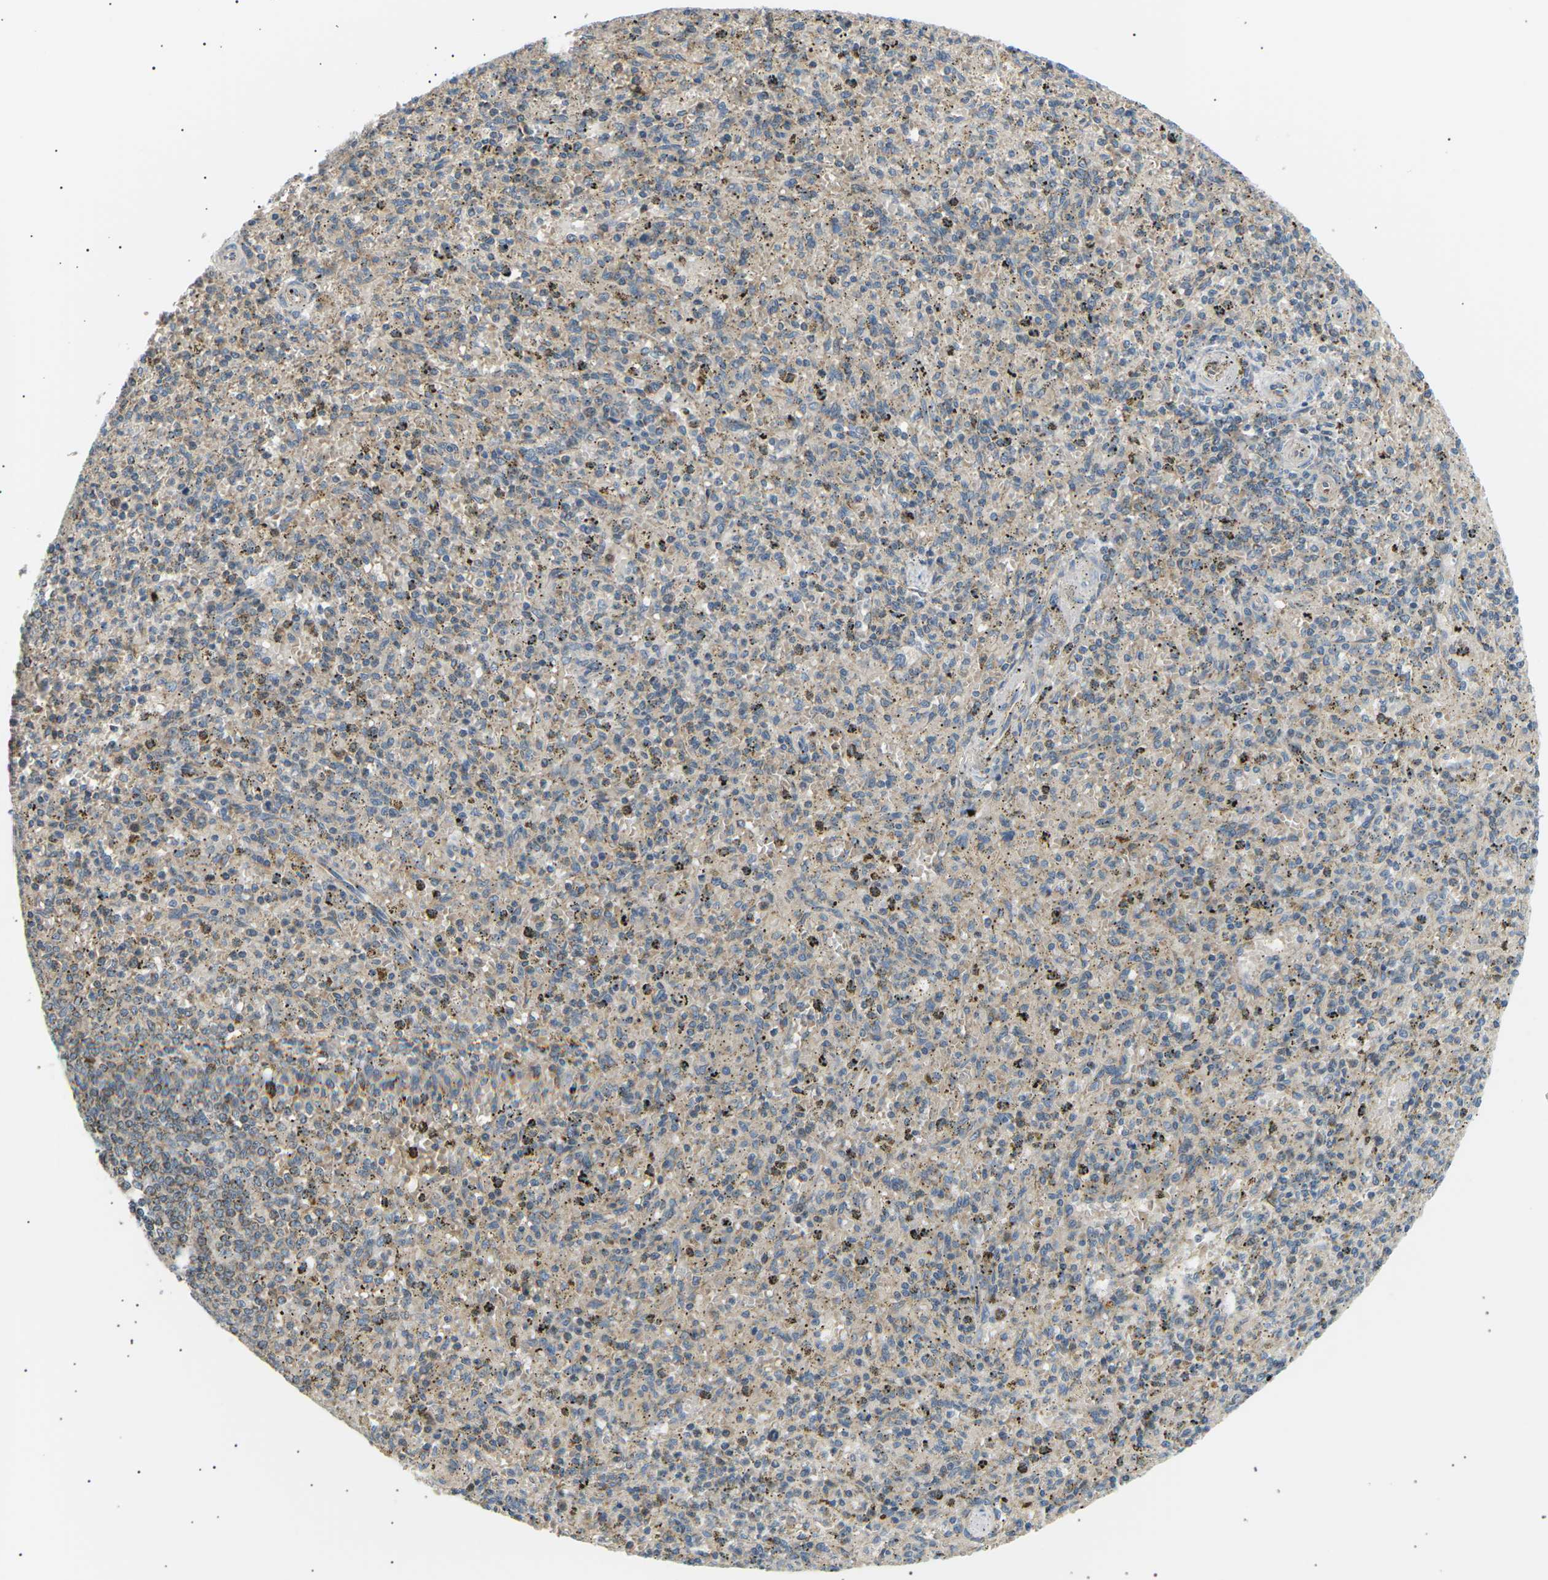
{"staining": {"intensity": "negative", "quantity": "none", "location": "none"}, "tissue": "spleen", "cell_type": "Cells in red pulp", "image_type": "normal", "snomed": [{"axis": "morphology", "description": "Normal tissue, NOS"}, {"axis": "topography", "description": "Spleen"}], "caption": "Protein analysis of normal spleen exhibits no significant expression in cells in red pulp.", "gene": "TBC1D8", "patient": {"sex": "male", "age": 72}}